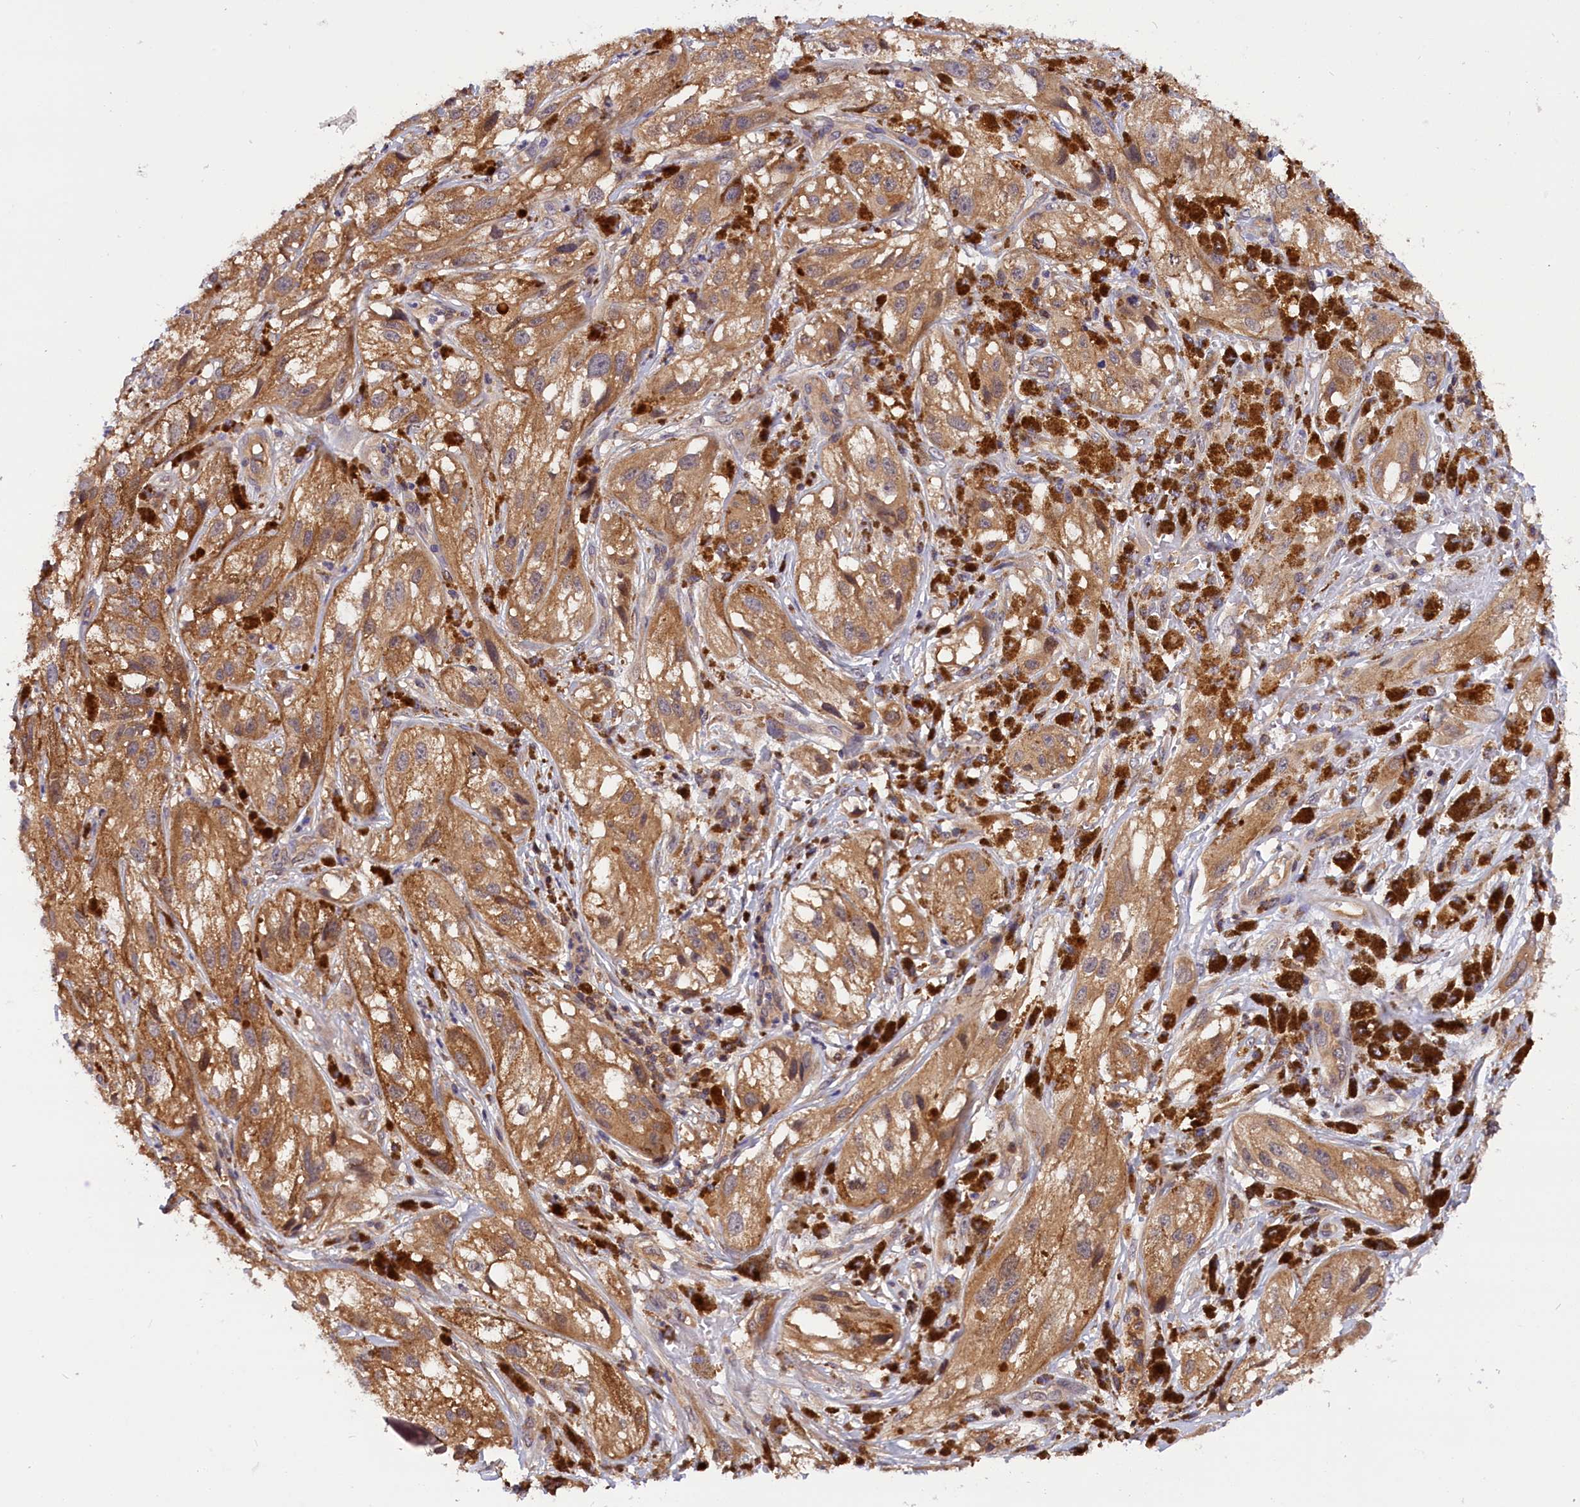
{"staining": {"intensity": "weak", "quantity": ">75%", "location": "cytoplasmic/membranous"}, "tissue": "melanoma", "cell_type": "Tumor cells", "image_type": "cancer", "snomed": [{"axis": "morphology", "description": "Malignant melanoma, NOS"}, {"axis": "topography", "description": "Skin"}], "caption": "IHC image of neoplastic tissue: human malignant melanoma stained using immunohistochemistry exhibits low levels of weak protein expression localized specifically in the cytoplasmic/membranous of tumor cells, appearing as a cytoplasmic/membranous brown color.", "gene": "TBCB", "patient": {"sex": "male", "age": 88}}